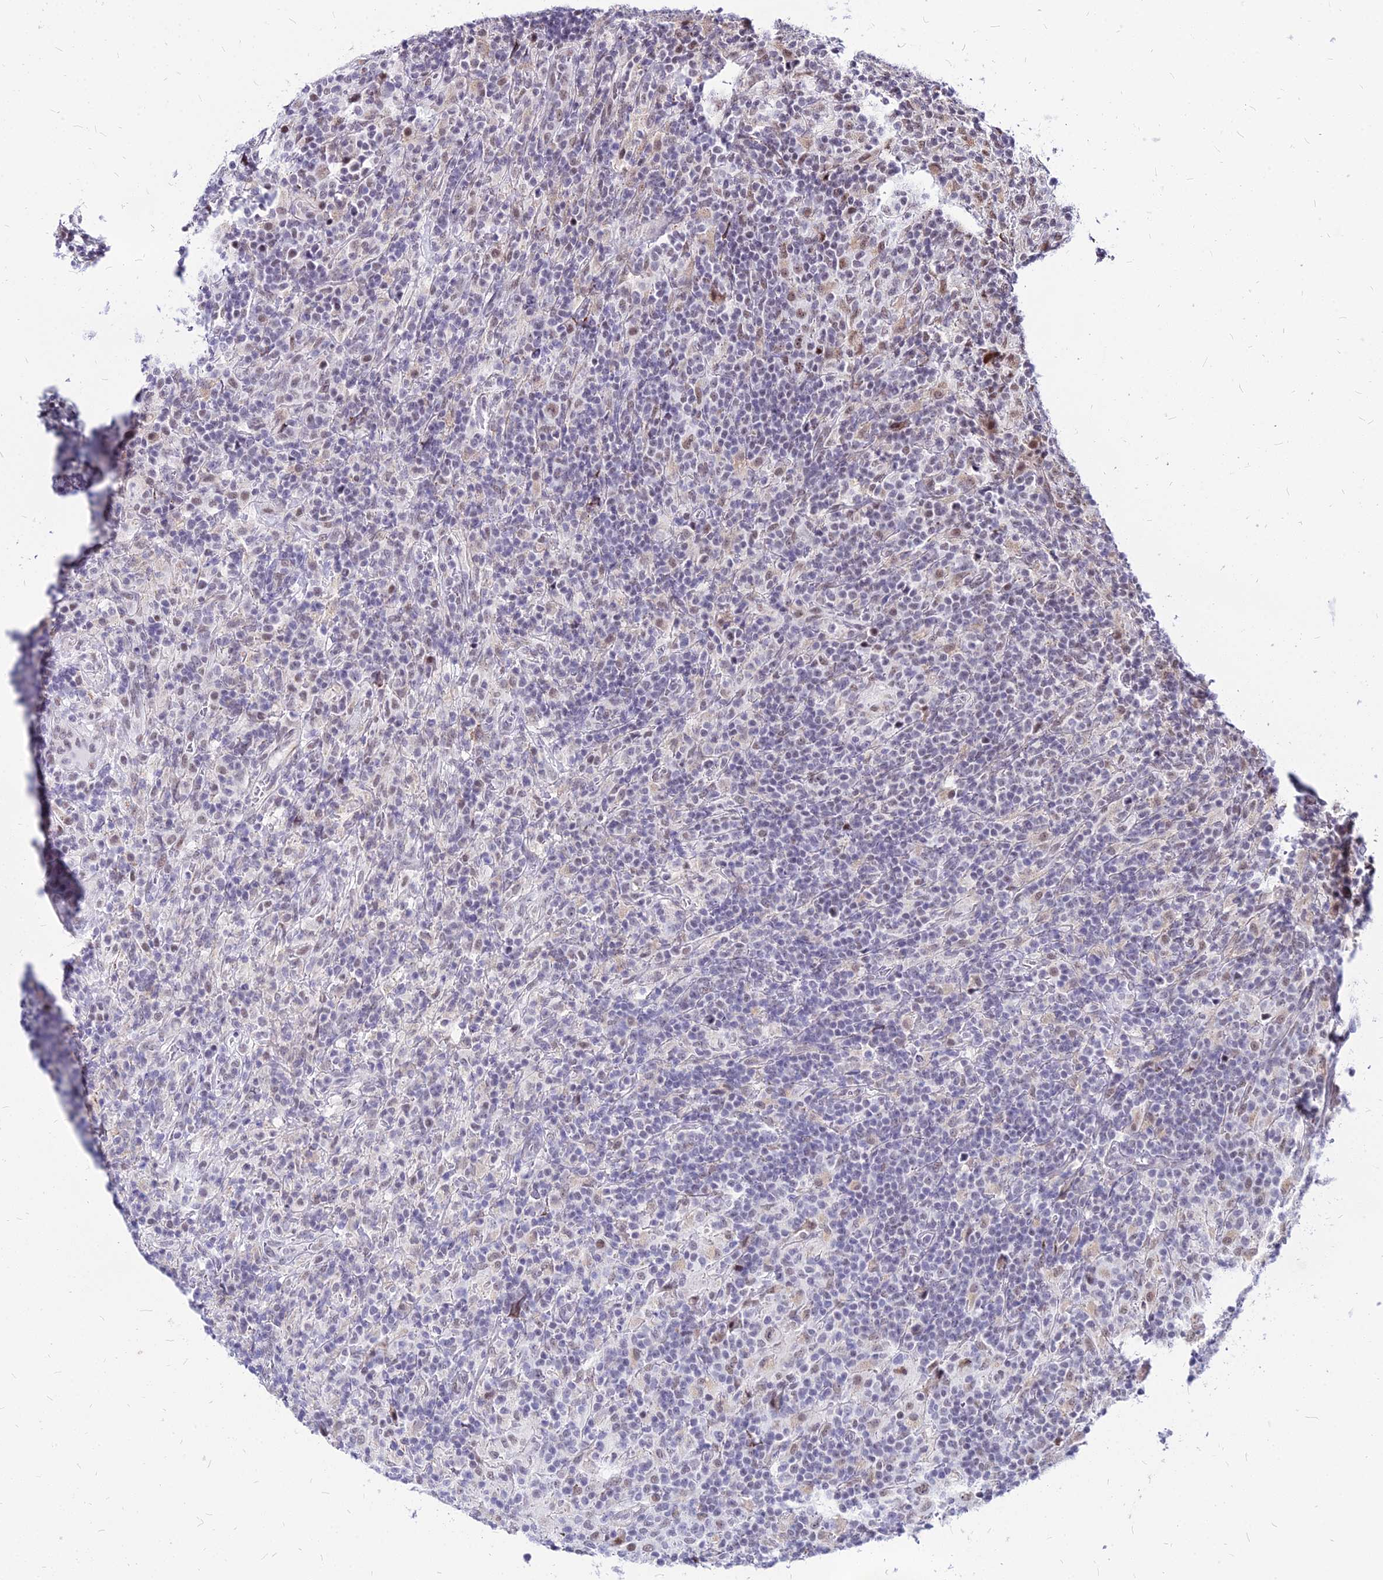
{"staining": {"intensity": "moderate", "quantity": "<25%", "location": "nuclear"}, "tissue": "lymphoma", "cell_type": "Tumor cells", "image_type": "cancer", "snomed": [{"axis": "morphology", "description": "Hodgkin's disease, NOS"}, {"axis": "topography", "description": "Lymph node"}], "caption": "A high-resolution image shows immunohistochemistry staining of lymphoma, which shows moderate nuclear staining in approximately <25% of tumor cells.", "gene": "FDX2", "patient": {"sex": "male", "age": 70}}